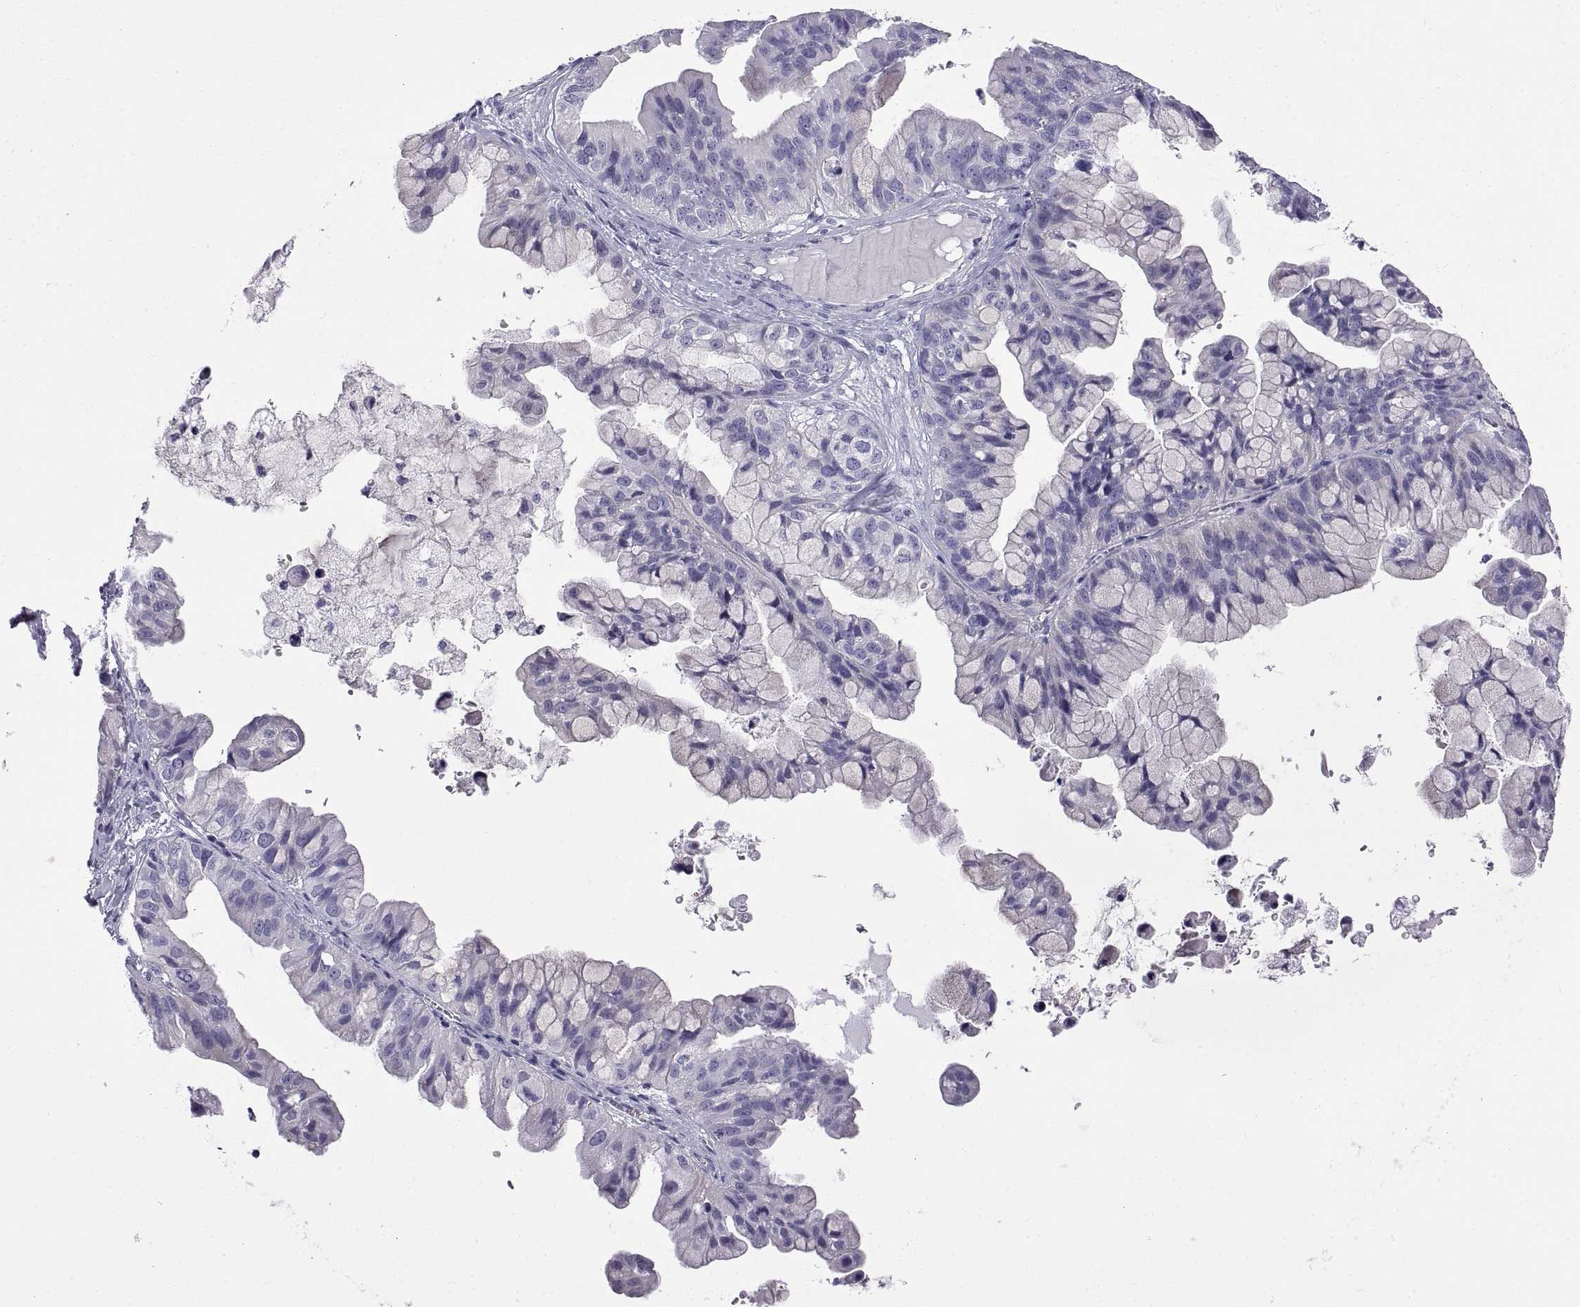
{"staining": {"intensity": "negative", "quantity": "none", "location": "none"}, "tissue": "ovarian cancer", "cell_type": "Tumor cells", "image_type": "cancer", "snomed": [{"axis": "morphology", "description": "Cystadenocarcinoma, mucinous, NOS"}, {"axis": "topography", "description": "Ovary"}], "caption": "Tumor cells are negative for protein expression in human ovarian mucinous cystadenocarcinoma.", "gene": "SPDYE1", "patient": {"sex": "female", "age": 76}}